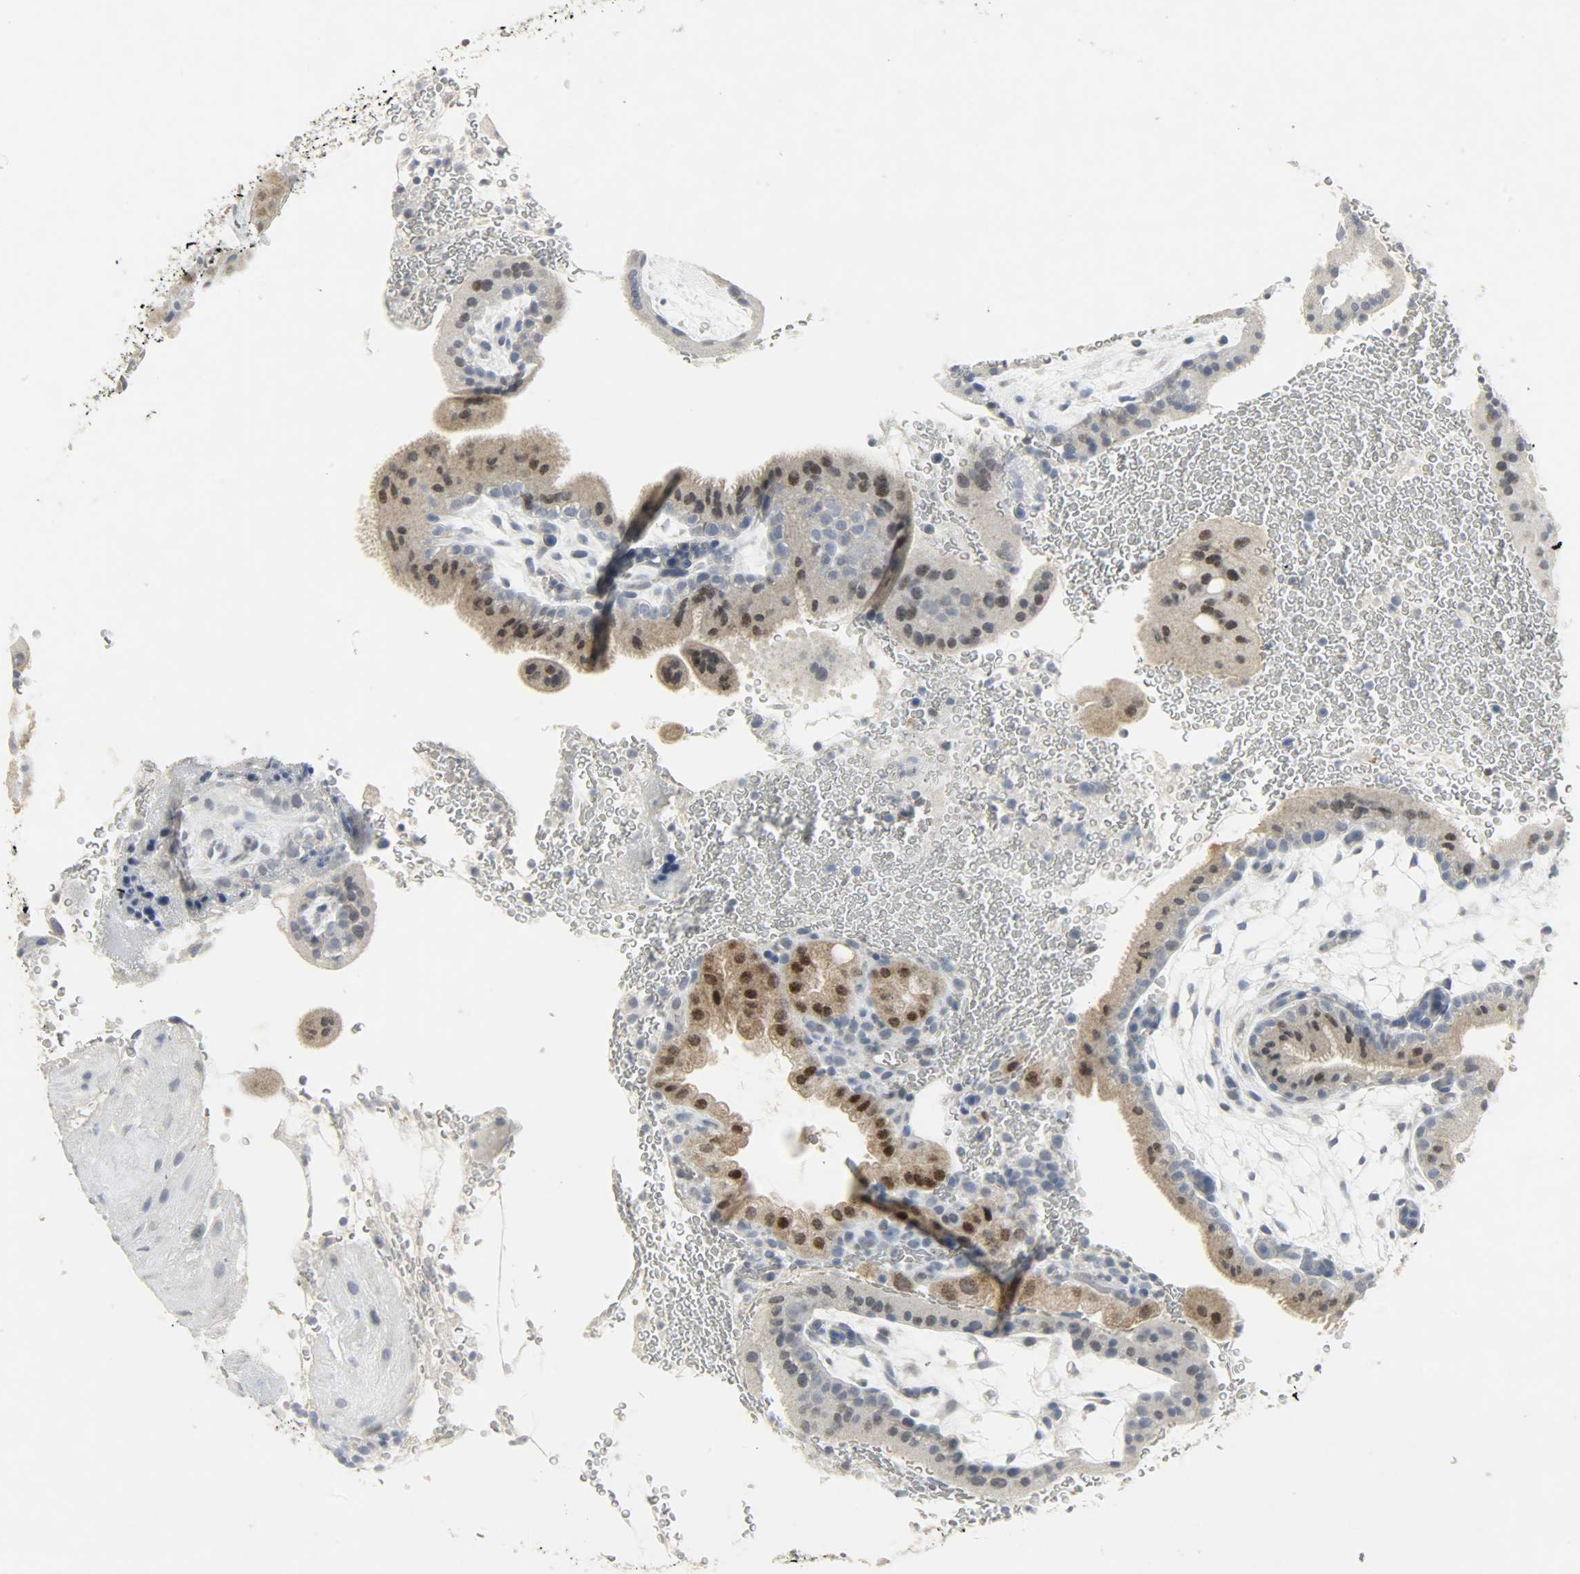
{"staining": {"intensity": "negative", "quantity": "none", "location": "none"}, "tissue": "placenta", "cell_type": "Decidual cells", "image_type": "normal", "snomed": [{"axis": "morphology", "description": "Normal tissue, NOS"}, {"axis": "topography", "description": "Placenta"}], "caption": "Decidual cells show no significant staining in unremarkable placenta. (DAB immunohistochemistry (IHC) with hematoxylin counter stain).", "gene": "CAMK4", "patient": {"sex": "female", "age": 19}}